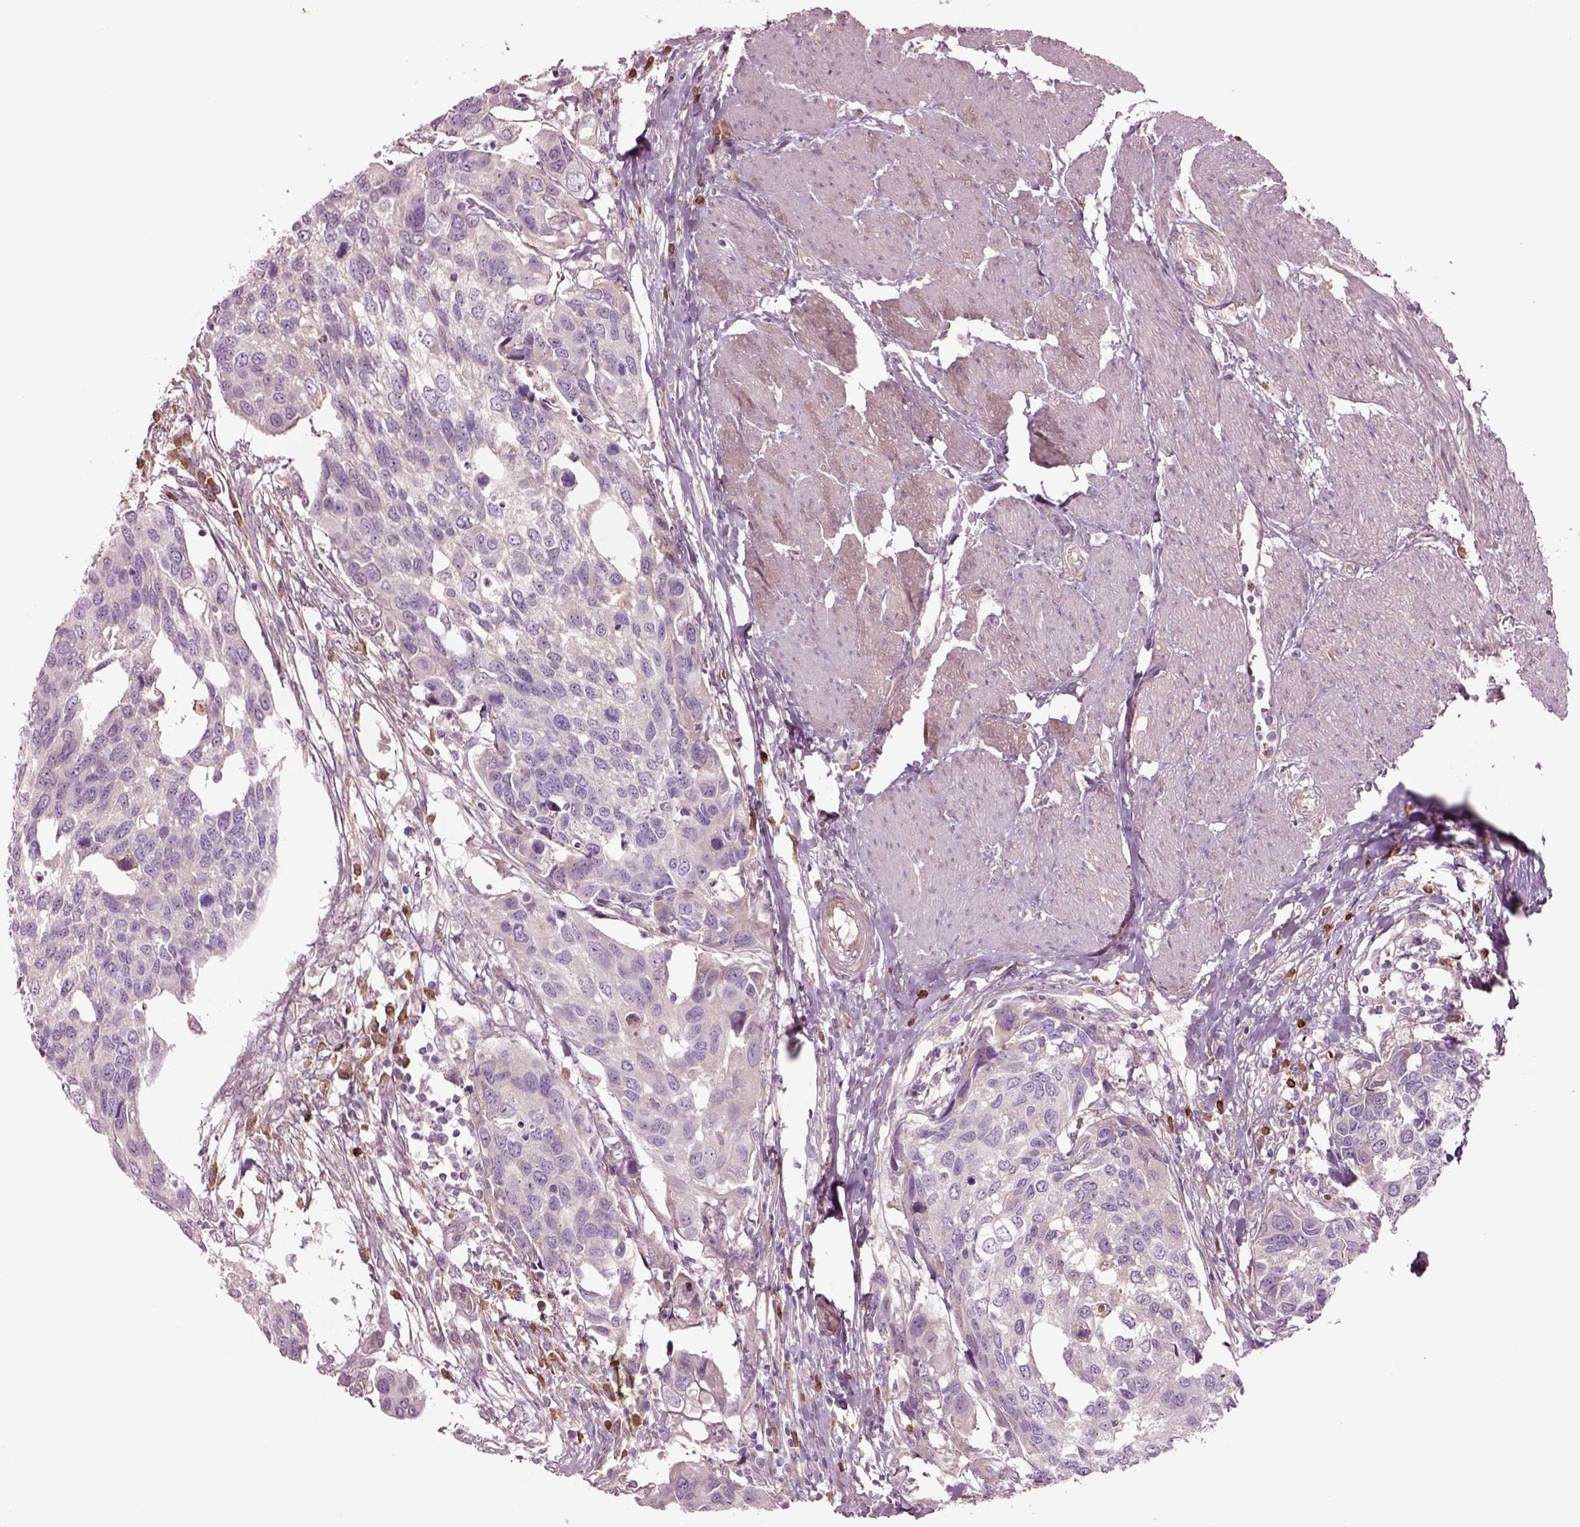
{"staining": {"intensity": "negative", "quantity": "none", "location": "none"}, "tissue": "urothelial cancer", "cell_type": "Tumor cells", "image_type": "cancer", "snomed": [{"axis": "morphology", "description": "Urothelial carcinoma, High grade"}, {"axis": "topography", "description": "Urinary bladder"}], "caption": "High-grade urothelial carcinoma was stained to show a protein in brown. There is no significant staining in tumor cells.", "gene": "HTR1B", "patient": {"sex": "male", "age": 60}}